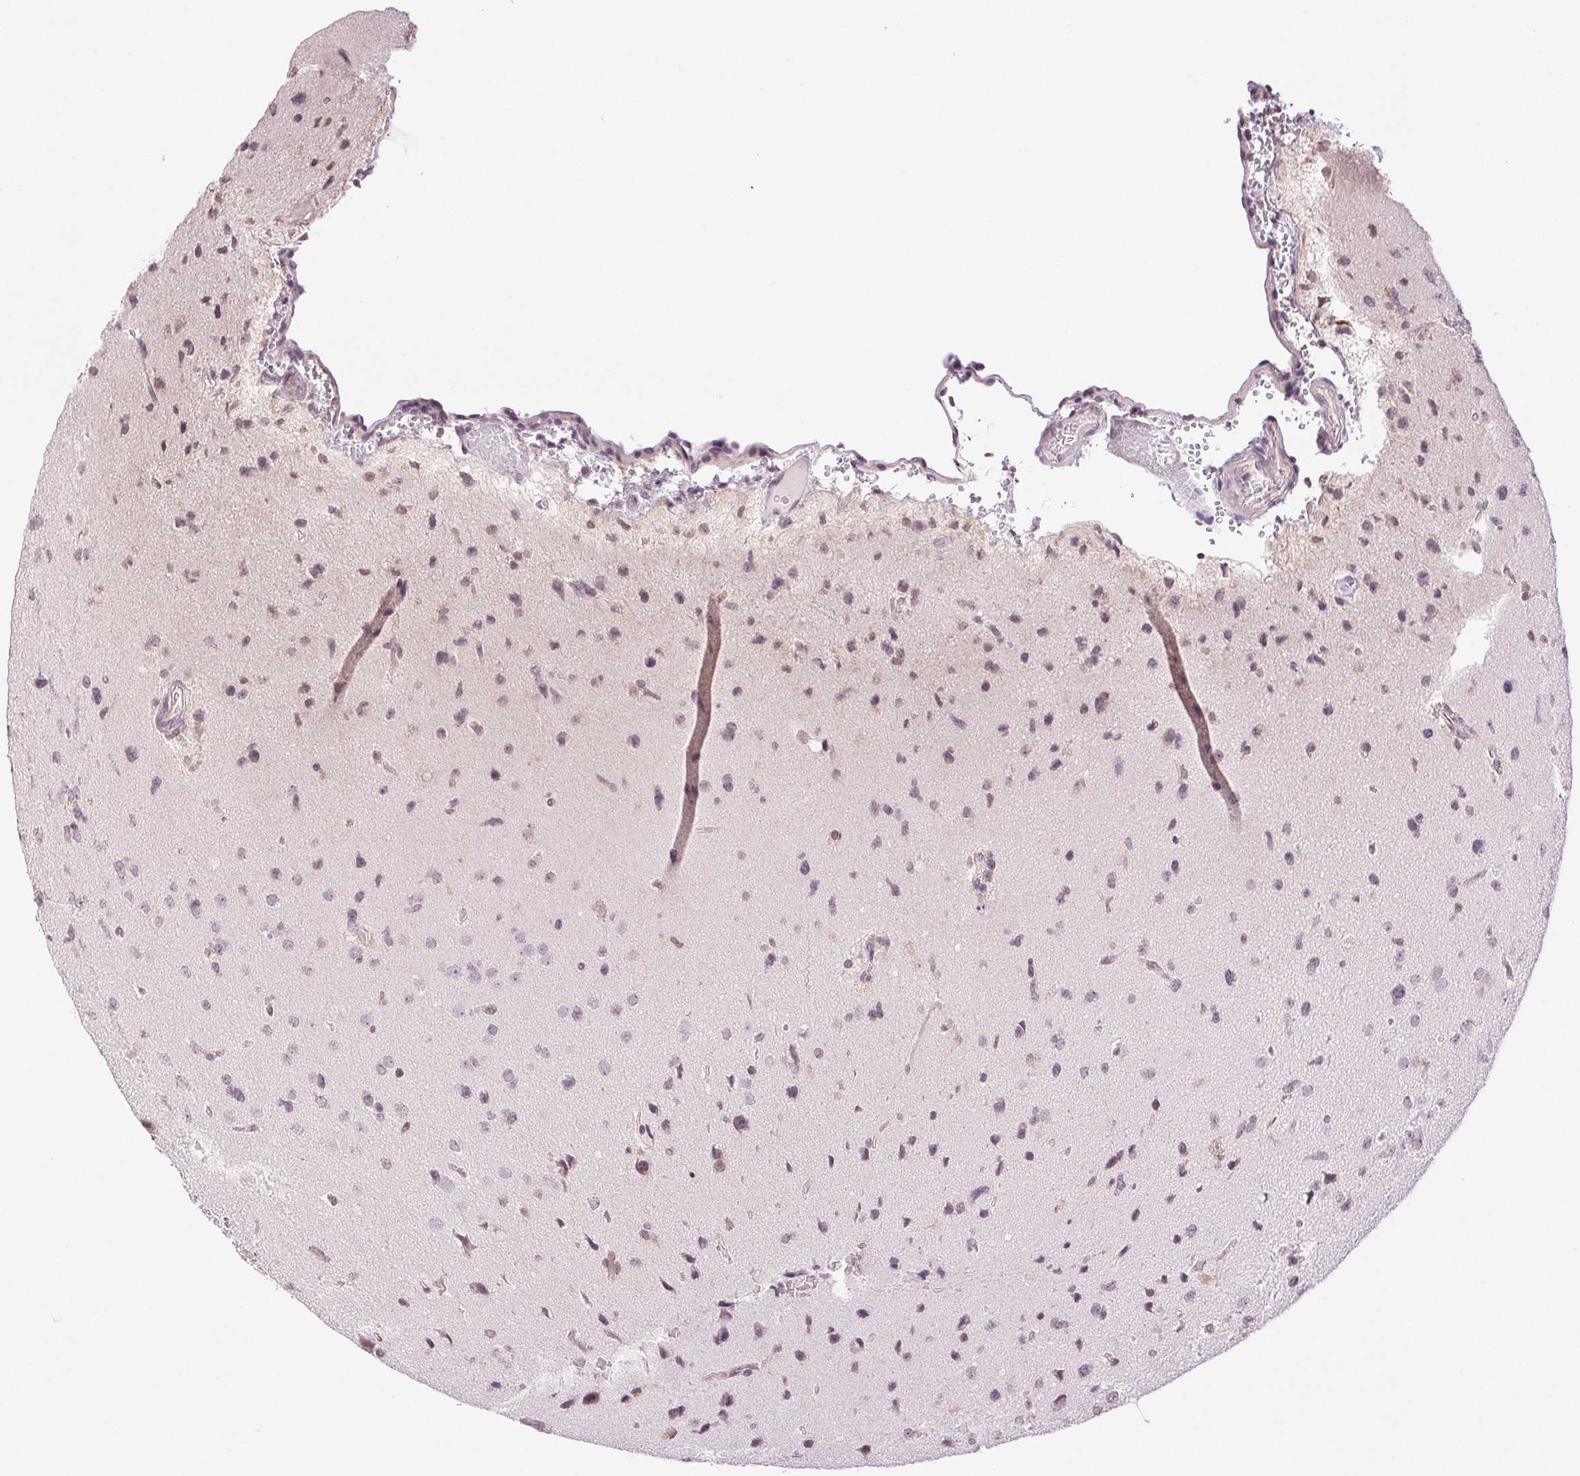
{"staining": {"intensity": "weak", "quantity": "<25%", "location": "nuclear"}, "tissue": "glioma", "cell_type": "Tumor cells", "image_type": "cancer", "snomed": [{"axis": "morphology", "description": "Glioma, malignant, Low grade"}, {"axis": "topography", "description": "Brain"}], "caption": "DAB (3,3'-diaminobenzidine) immunohistochemical staining of glioma shows no significant staining in tumor cells.", "gene": "TNNT3", "patient": {"sex": "female", "age": 55}}